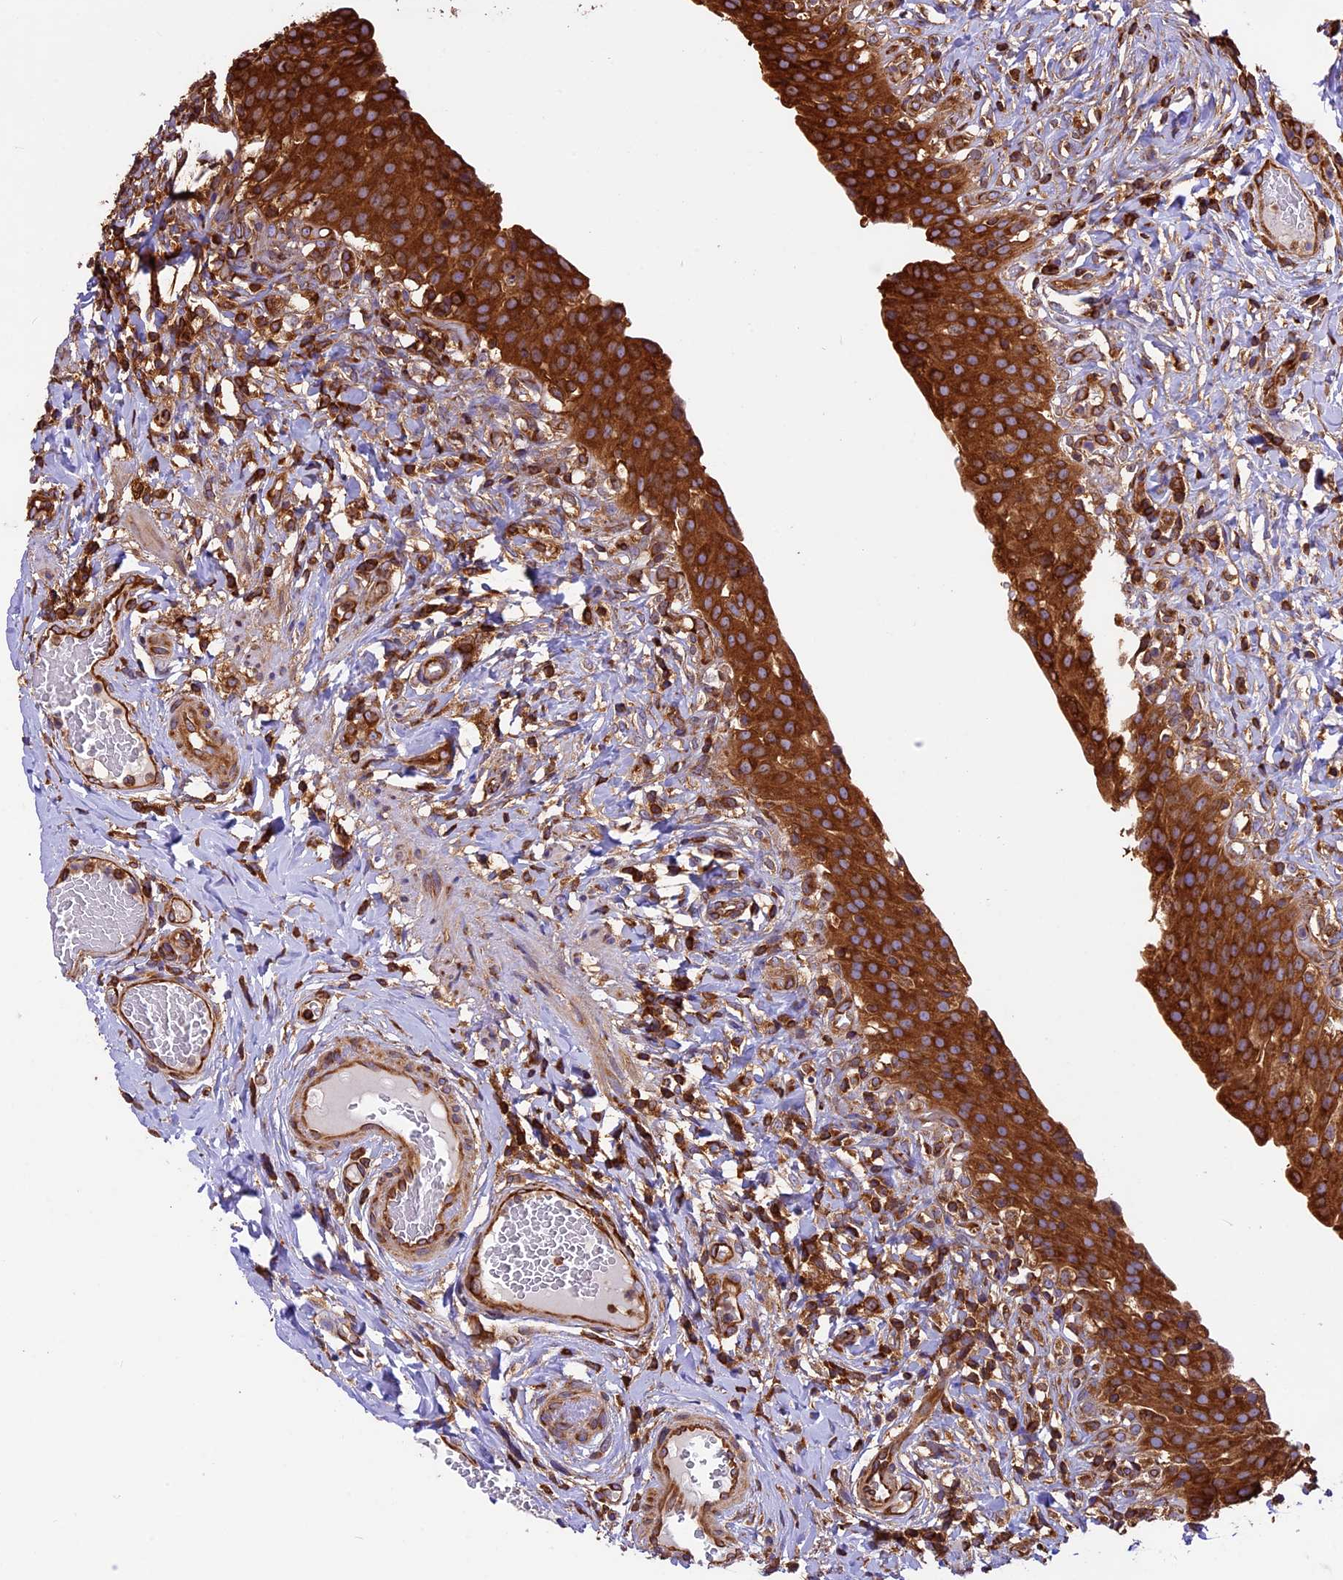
{"staining": {"intensity": "strong", "quantity": ">75%", "location": "cytoplasmic/membranous"}, "tissue": "urinary bladder", "cell_type": "Urothelial cells", "image_type": "normal", "snomed": [{"axis": "morphology", "description": "Normal tissue, NOS"}, {"axis": "morphology", "description": "Inflammation, NOS"}, {"axis": "topography", "description": "Urinary bladder"}], "caption": "Urothelial cells reveal high levels of strong cytoplasmic/membranous staining in about >75% of cells in benign urinary bladder. The staining was performed using DAB, with brown indicating positive protein expression. Nuclei are stained blue with hematoxylin.", "gene": "KARS1", "patient": {"sex": "male", "age": 64}}